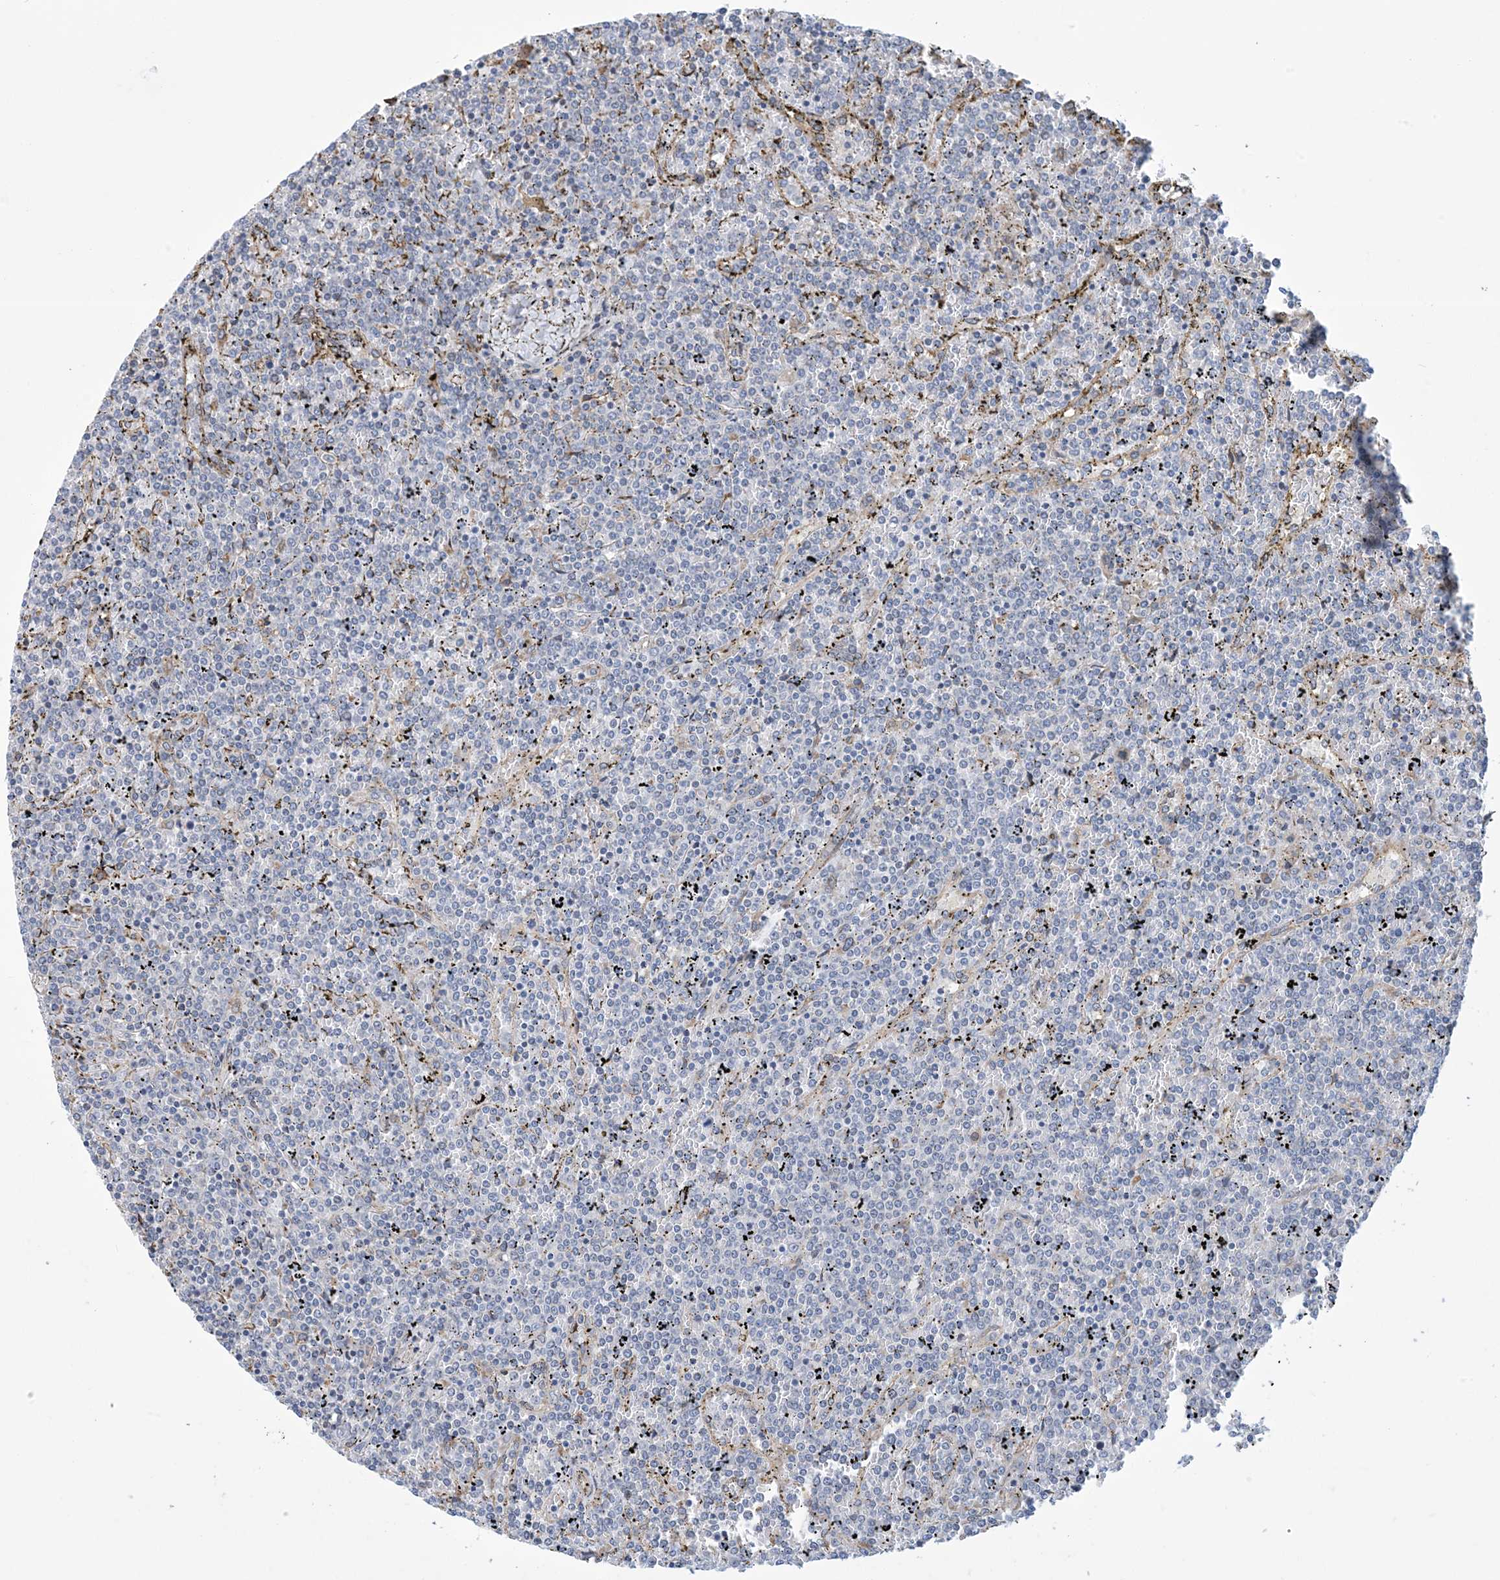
{"staining": {"intensity": "negative", "quantity": "none", "location": "none"}, "tissue": "lymphoma", "cell_type": "Tumor cells", "image_type": "cancer", "snomed": [{"axis": "morphology", "description": "Malignant lymphoma, non-Hodgkin's type, Low grade"}, {"axis": "topography", "description": "Spleen"}], "caption": "This micrograph is of low-grade malignant lymphoma, non-Hodgkin's type stained with immunohistochemistry to label a protein in brown with the nuclei are counter-stained blue. There is no positivity in tumor cells.", "gene": "CCDC14", "patient": {"sex": "female", "age": 19}}